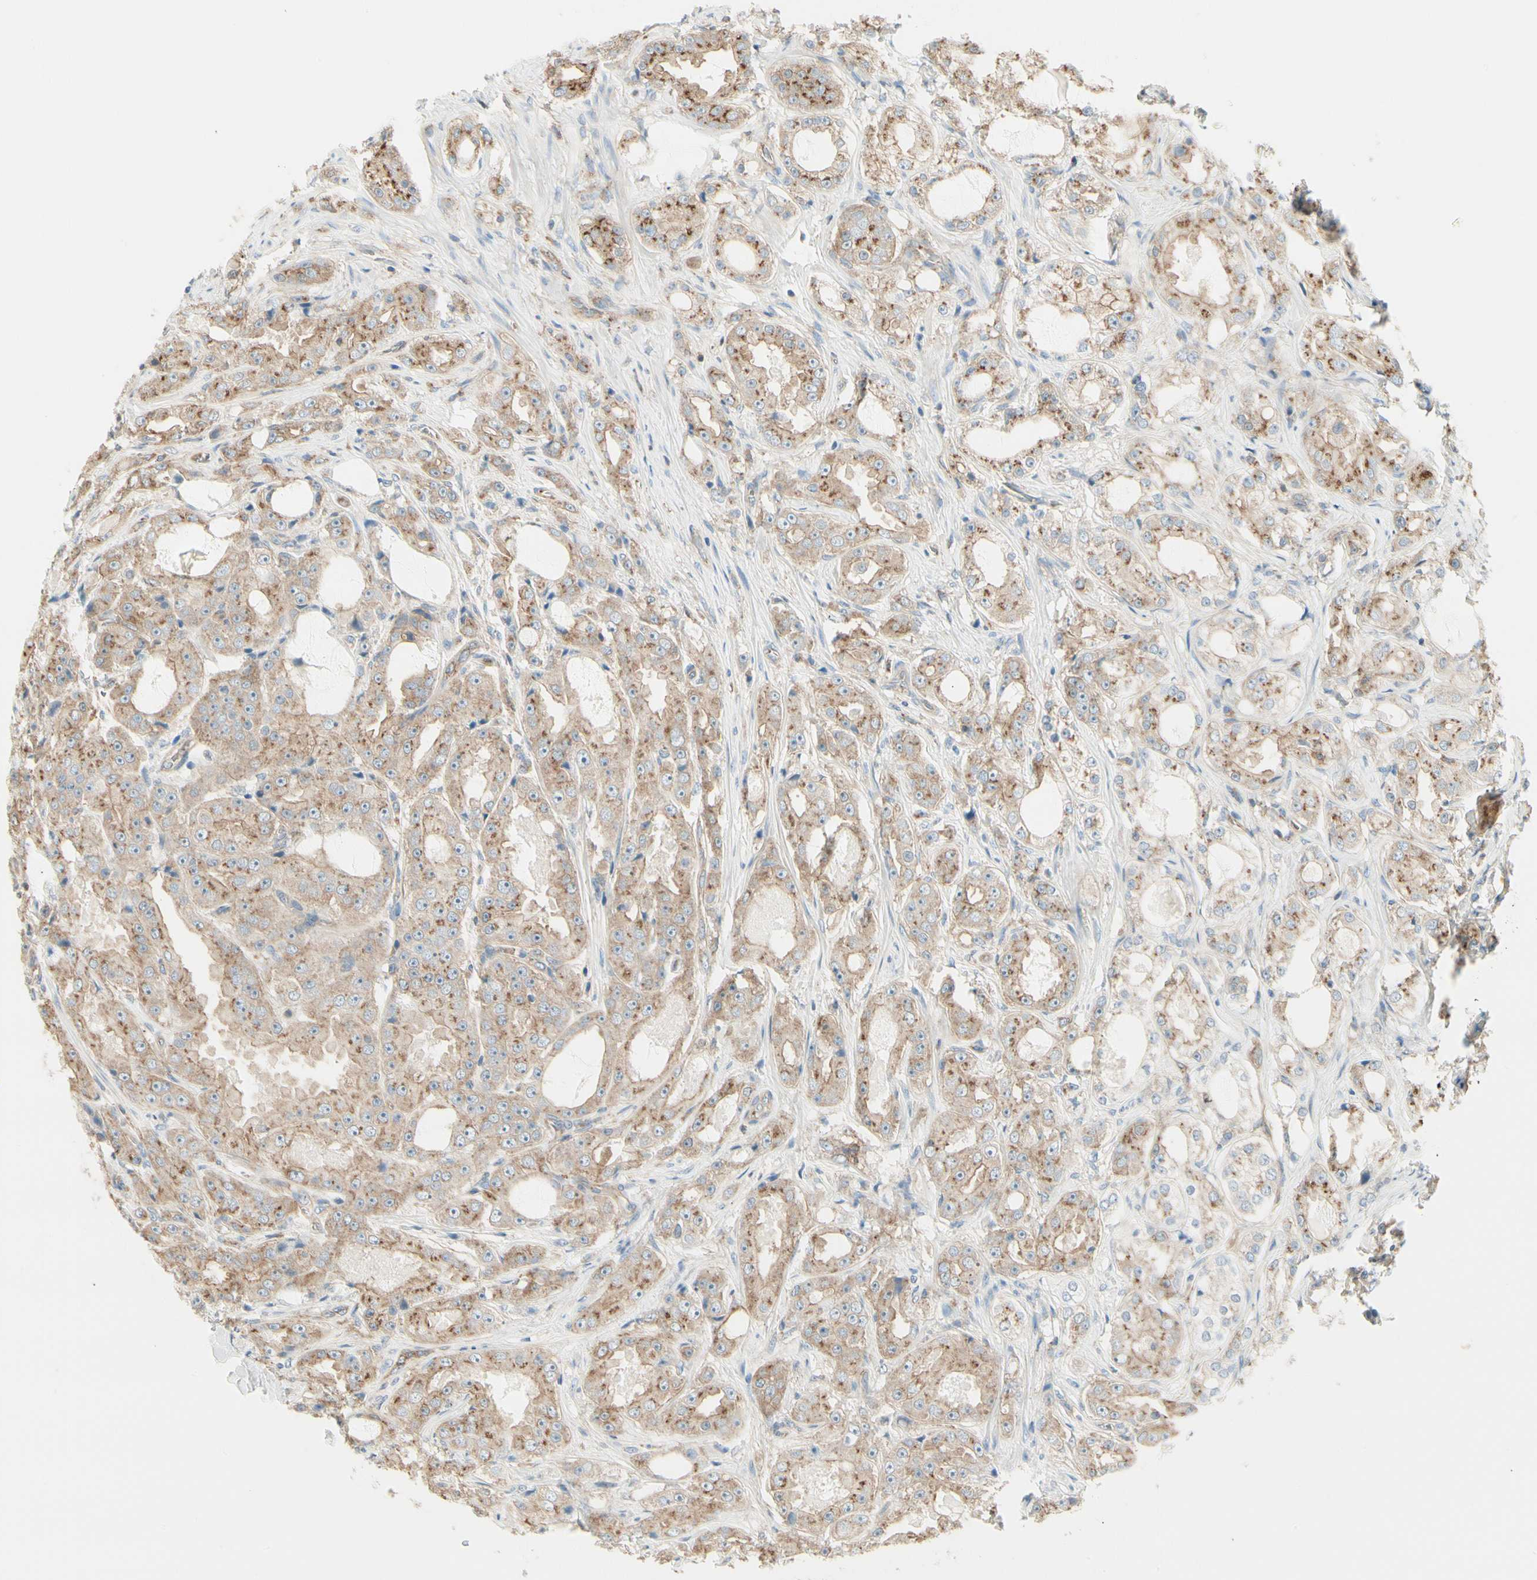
{"staining": {"intensity": "moderate", "quantity": ">75%", "location": "cytoplasmic/membranous"}, "tissue": "prostate cancer", "cell_type": "Tumor cells", "image_type": "cancer", "snomed": [{"axis": "morphology", "description": "Adenocarcinoma, High grade"}, {"axis": "topography", "description": "Prostate"}], "caption": "This image displays prostate adenocarcinoma (high-grade) stained with IHC to label a protein in brown. The cytoplasmic/membranous of tumor cells show moderate positivity for the protein. Nuclei are counter-stained blue.", "gene": "AGFG1", "patient": {"sex": "male", "age": 73}}